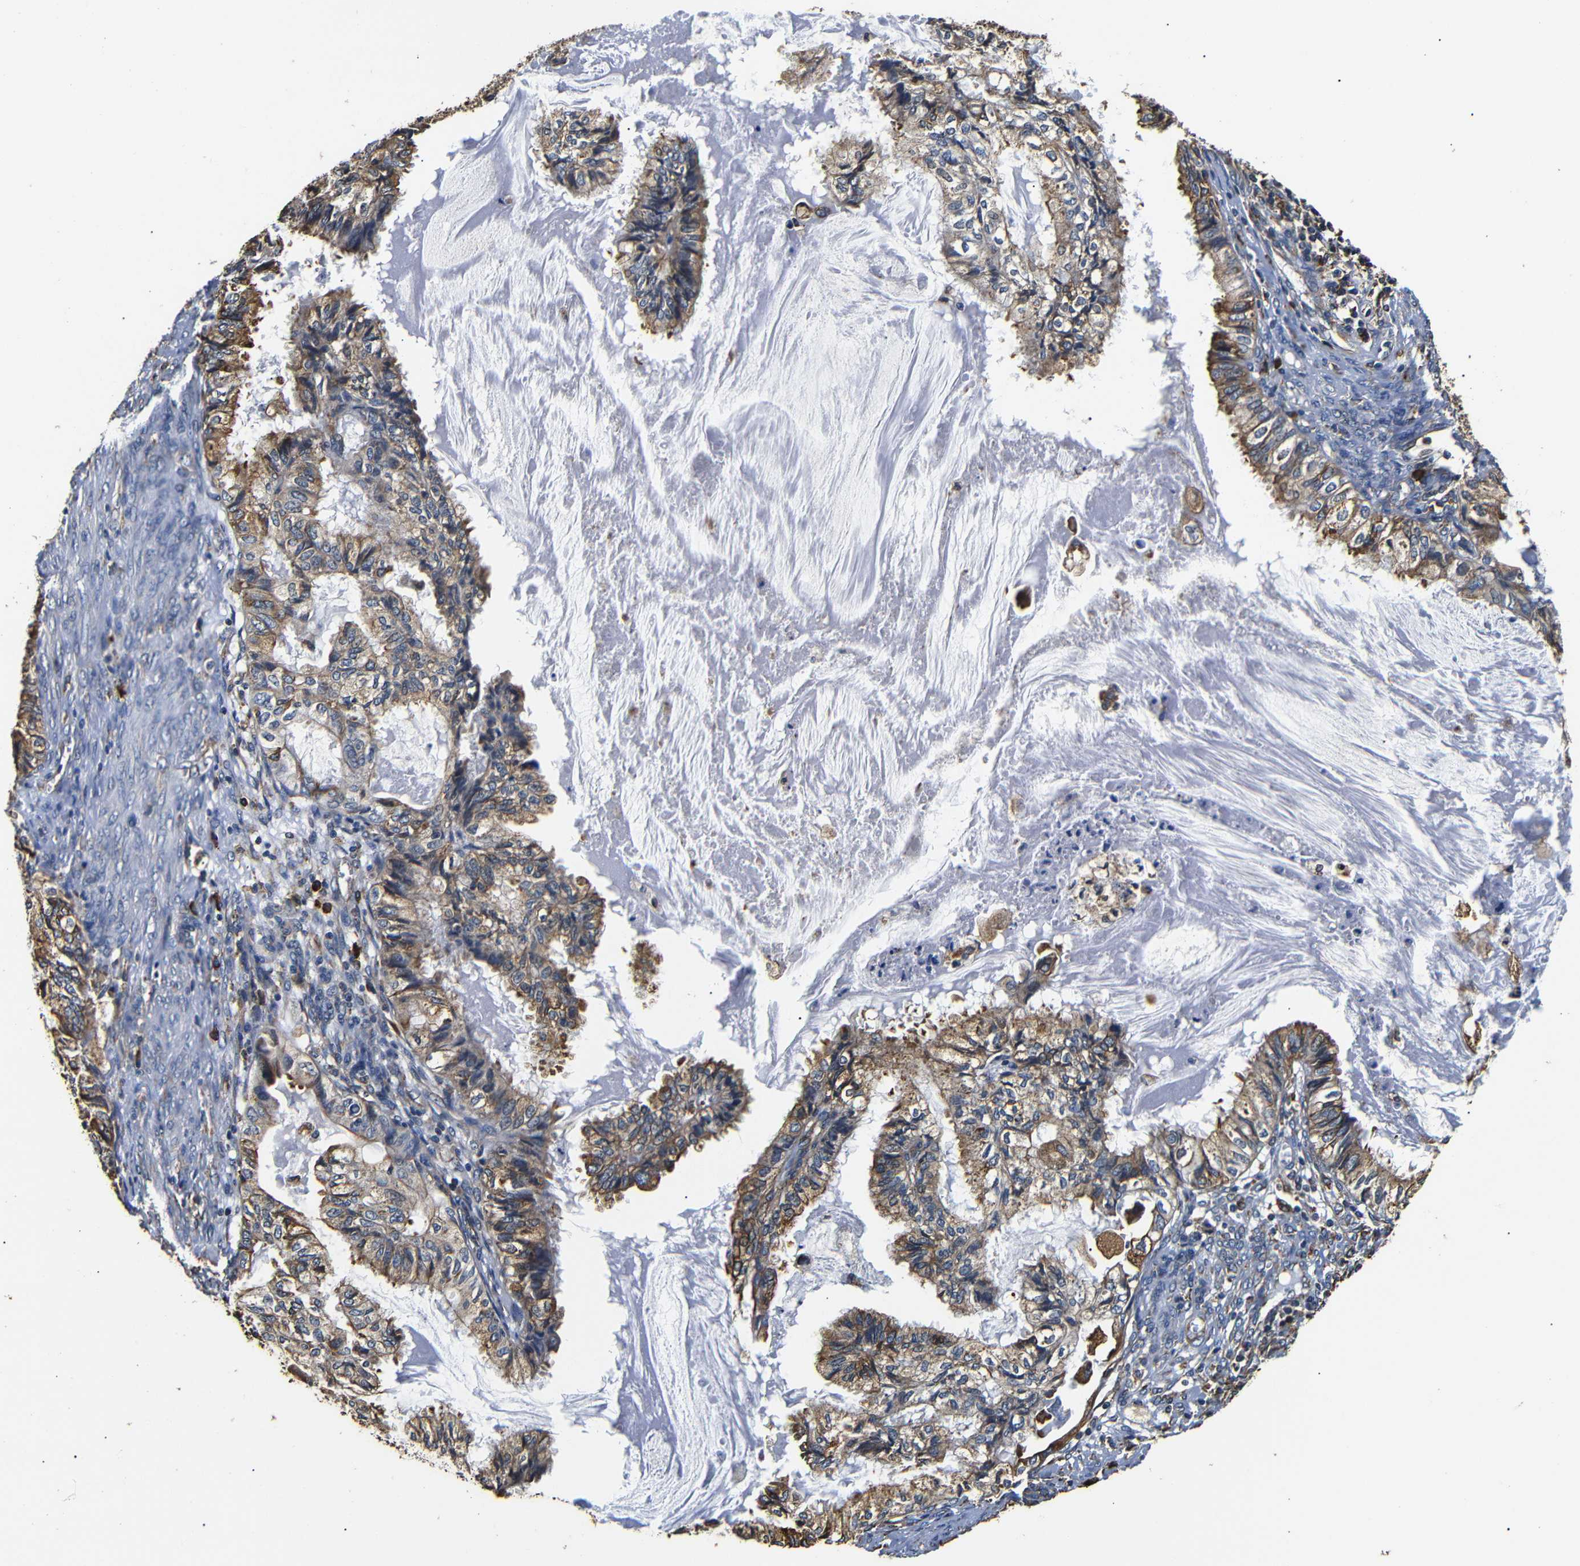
{"staining": {"intensity": "moderate", "quantity": ">75%", "location": "cytoplasmic/membranous"}, "tissue": "cervical cancer", "cell_type": "Tumor cells", "image_type": "cancer", "snomed": [{"axis": "morphology", "description": "Normal tissue, NOS"}, {"axis": "morphology", "description": "Adenocarcinoma, NOS"}, {"axis": "topography", "description": "Cervix"}, {"axis": "topography", "description": "Endometrium"}], "caption": "A micrograph of human cervical adenocarcinoma stained for a protein exhibits moderate cytoplasmic/membranous brown staining in tumor cells. (brown staining indicates protein expression, while blue staining denotes nuclei).", "gene": "HHIP", "patient": {"sex": "female", "age": 86}}